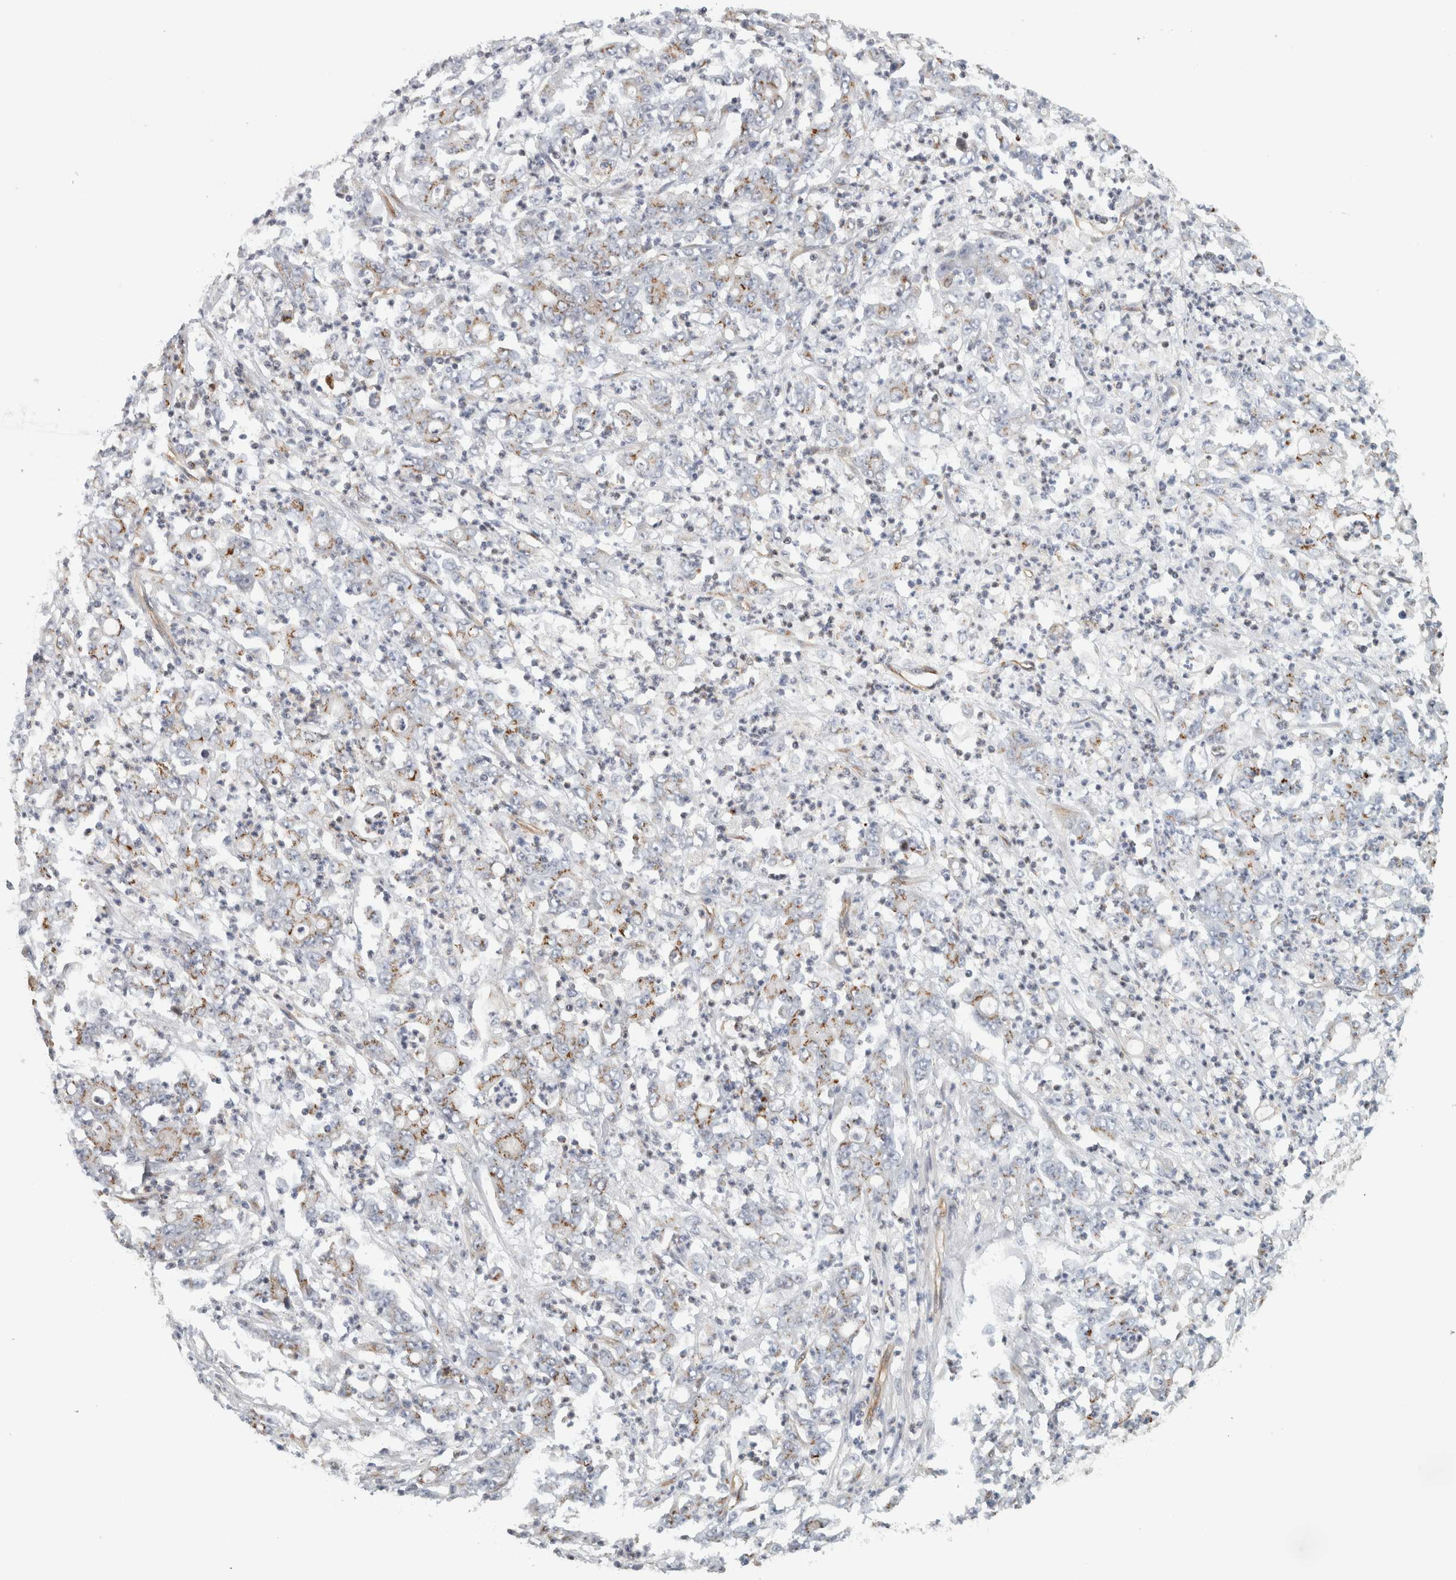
{"staining": {"intensity": "moderate", "quantity": "25%-75%", "location": "cytoplasmic/membranous"}, "tissue": "stomach cancer", "cell_type": "Tumor cells", "image_type": "cancer", "snomed": [{"axis": "morphology", "description": "Adenocarcinoma, NOS"}, {"axis": "topography", "description": "Stomach, lower"}], "caption": "Moderate cytoplasmic/membranous expression for a protein is seen in about 25%-75% of tumor cells of stomach cancer (adenocarcinoma) using immunohistochemistry.", "gene": "PEX6", "patient": {"sex": "female", "age": 71}}